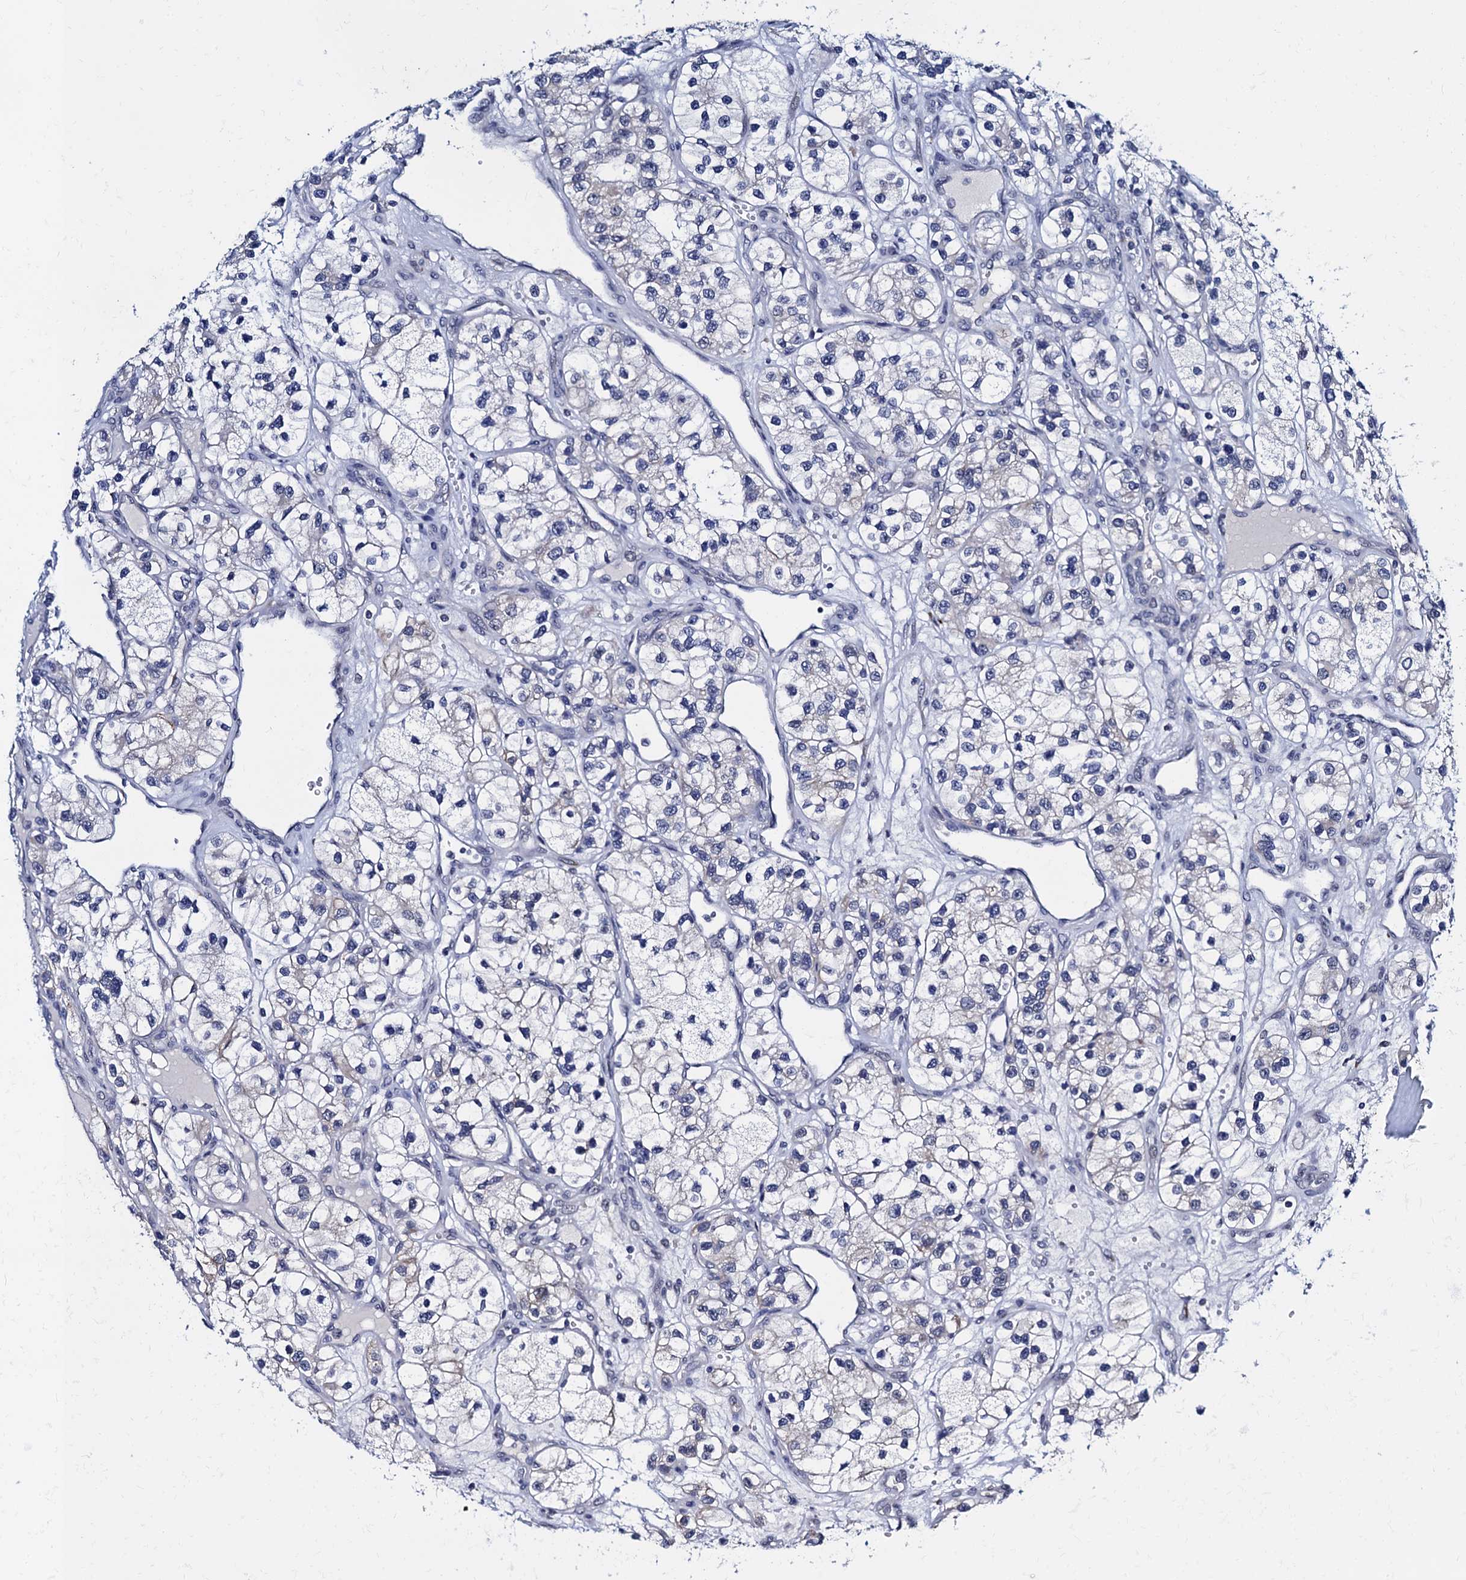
{"staining": {"intensity": "negative", "quantity": "none", "location": "none"}, "tissue": "renal cancer", "cell_type": "Tumor cells", "image_type": "cancer", "snomed": [{"axis": "morphology", "description": "Adenocarcinoma, NOS"}, {"axis": "topography", "description": "Kidney"}], "caption": "The image displays no significant expression in tumor cells of adenocarcinoma (renal). (Brightfield microscopy of DAB immunohistochemistry (IHC) at high magnification).", "gene": "SLC7A10", "patient": {"sex": "female", "age": 57}}